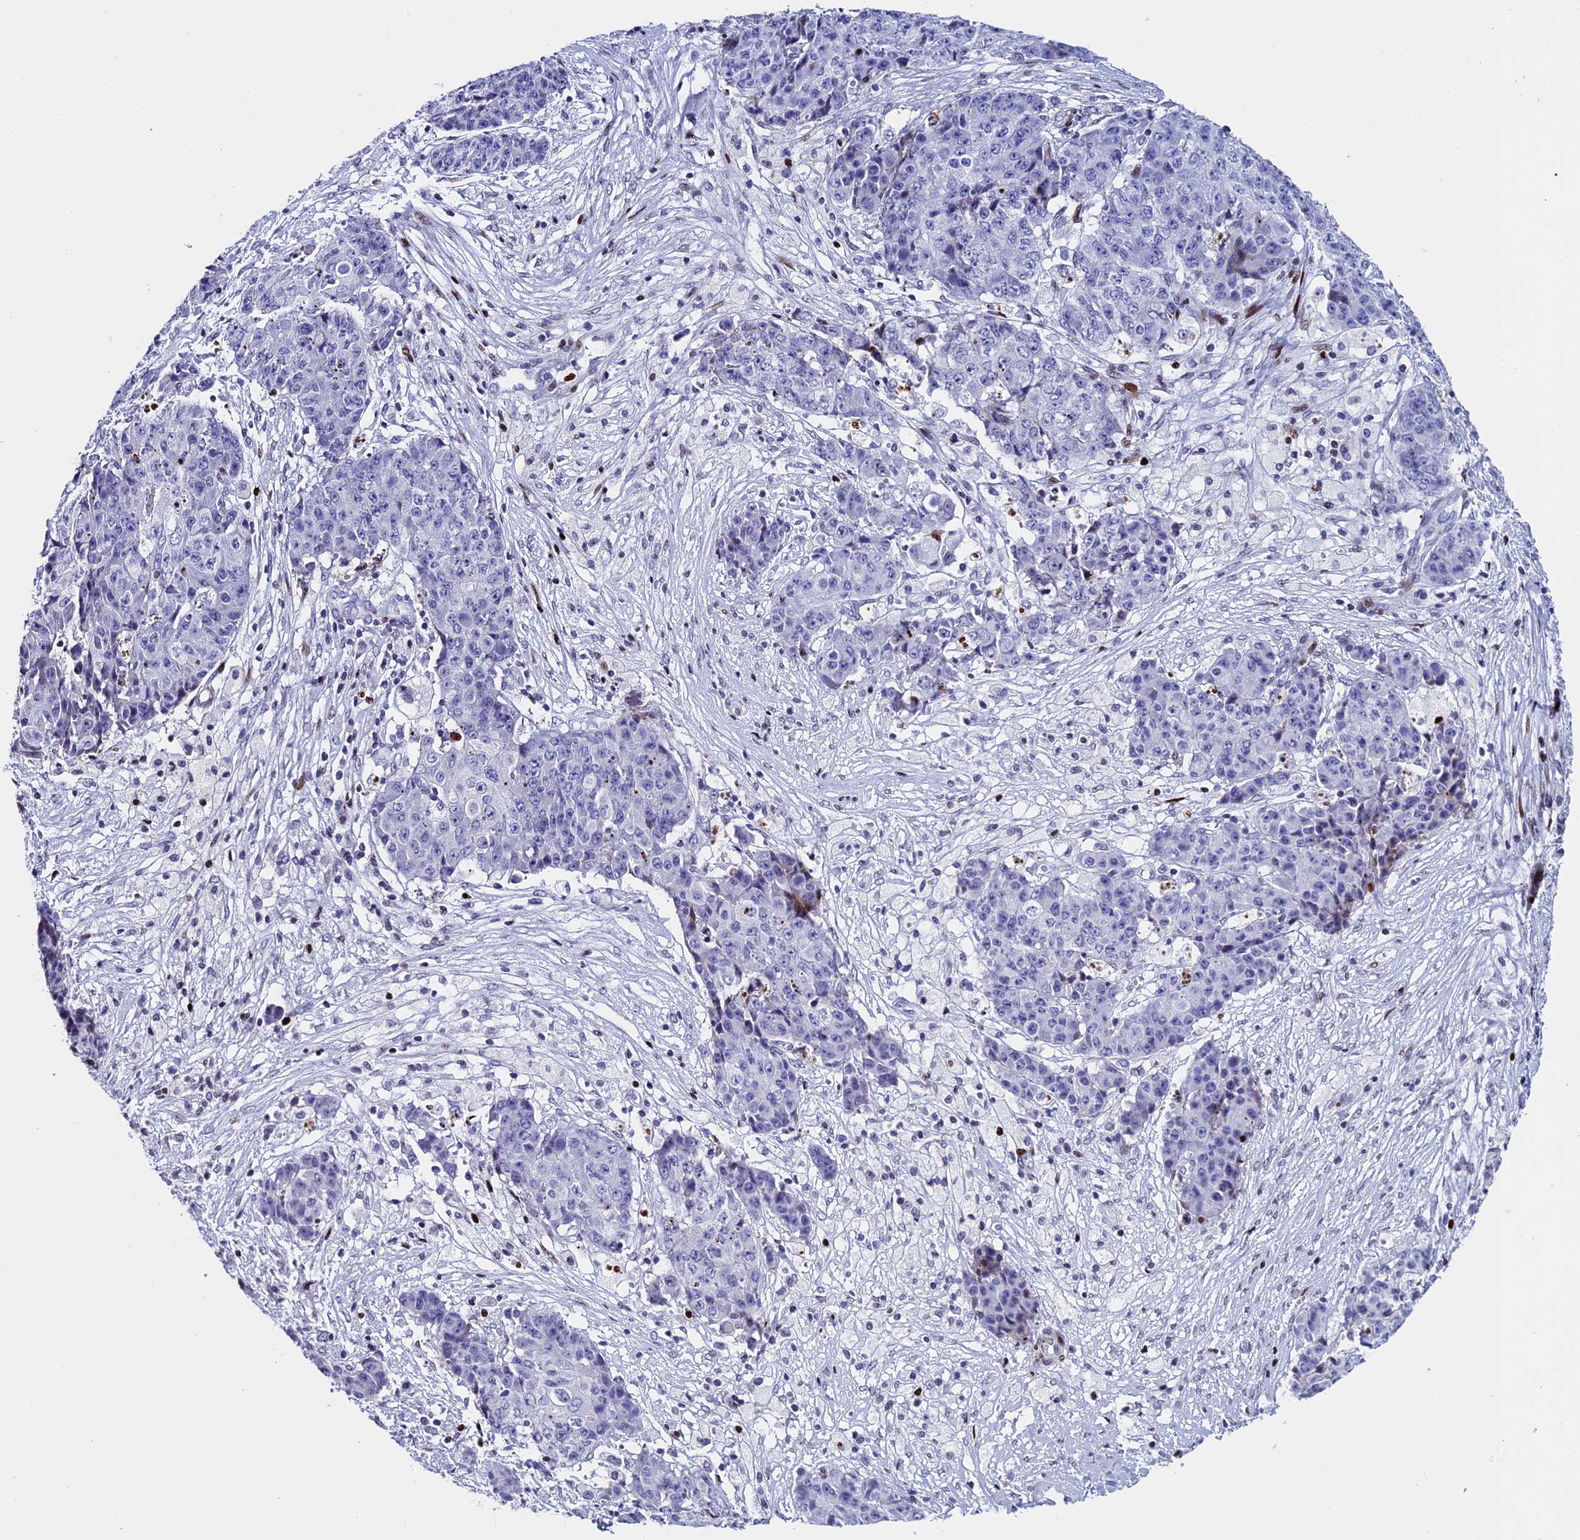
{"staining": {"intensity": "moderate", "quantity": "<25%", "location": "cytoplasmic/membranous,nuclear"}, "tissue": "ovarian cancer", "cell_type": "Tumor cells", "image_type": "cancer", "snomed": [{"axis": "morphology", "description": "Carcinoma, endometroid"}, {"axis": "topography", "description": "Ovary"}], "caption": "This photomicrograph displays immunohistochemistry staining of human endometroid carcinoma (ovarian), with low moderate cytoplasmic/membranous and nuclear expression in about <25% of tumor cells.", "gene": "BTBD3", "patient": {"sex": "female", "age": 42}}